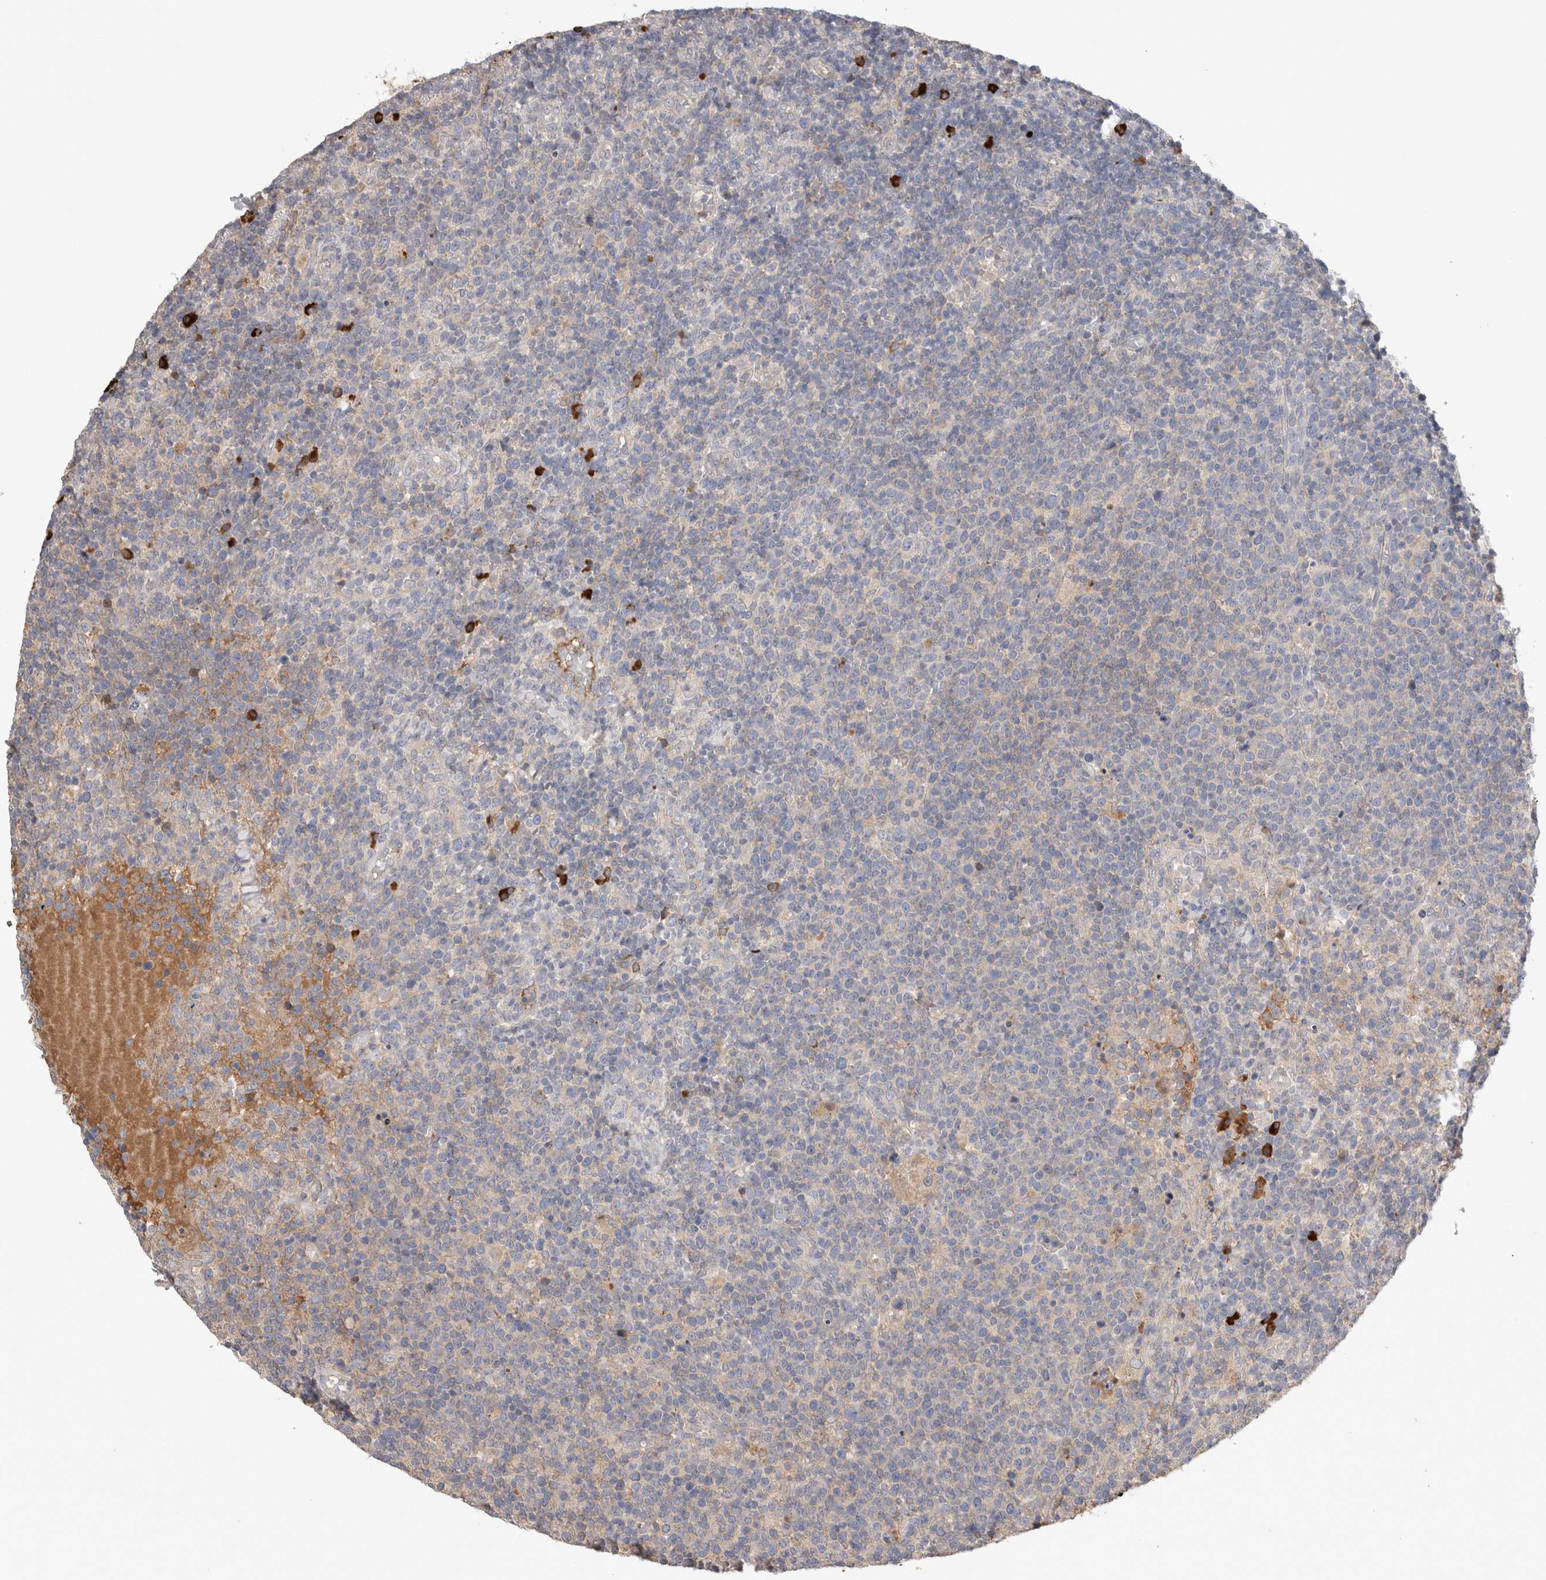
{"staining": {"intensity": "negative", "quantity": "none", "location": "none"}, "tissue": "lymphoma", "cell_type": "Tumor cells", "image_type": "cancer", "snomed": [{"axis": "morphology", "description": "Malignant lymphoma, non-Hodgkin's type, High grade"}, {"axis": "topography", "description": "Lymph node"}], "caption": "This histopathology image is of malignant lymphoma, non-Hodgkin's type (high-grade) stained with immunohistochemistry to label a protein in brown with the nuclei are counter-stained blue. There is no positivity in tumor cells.", "gene": "PPP3CC", "patient": {"sex": "male", "age": 61}}